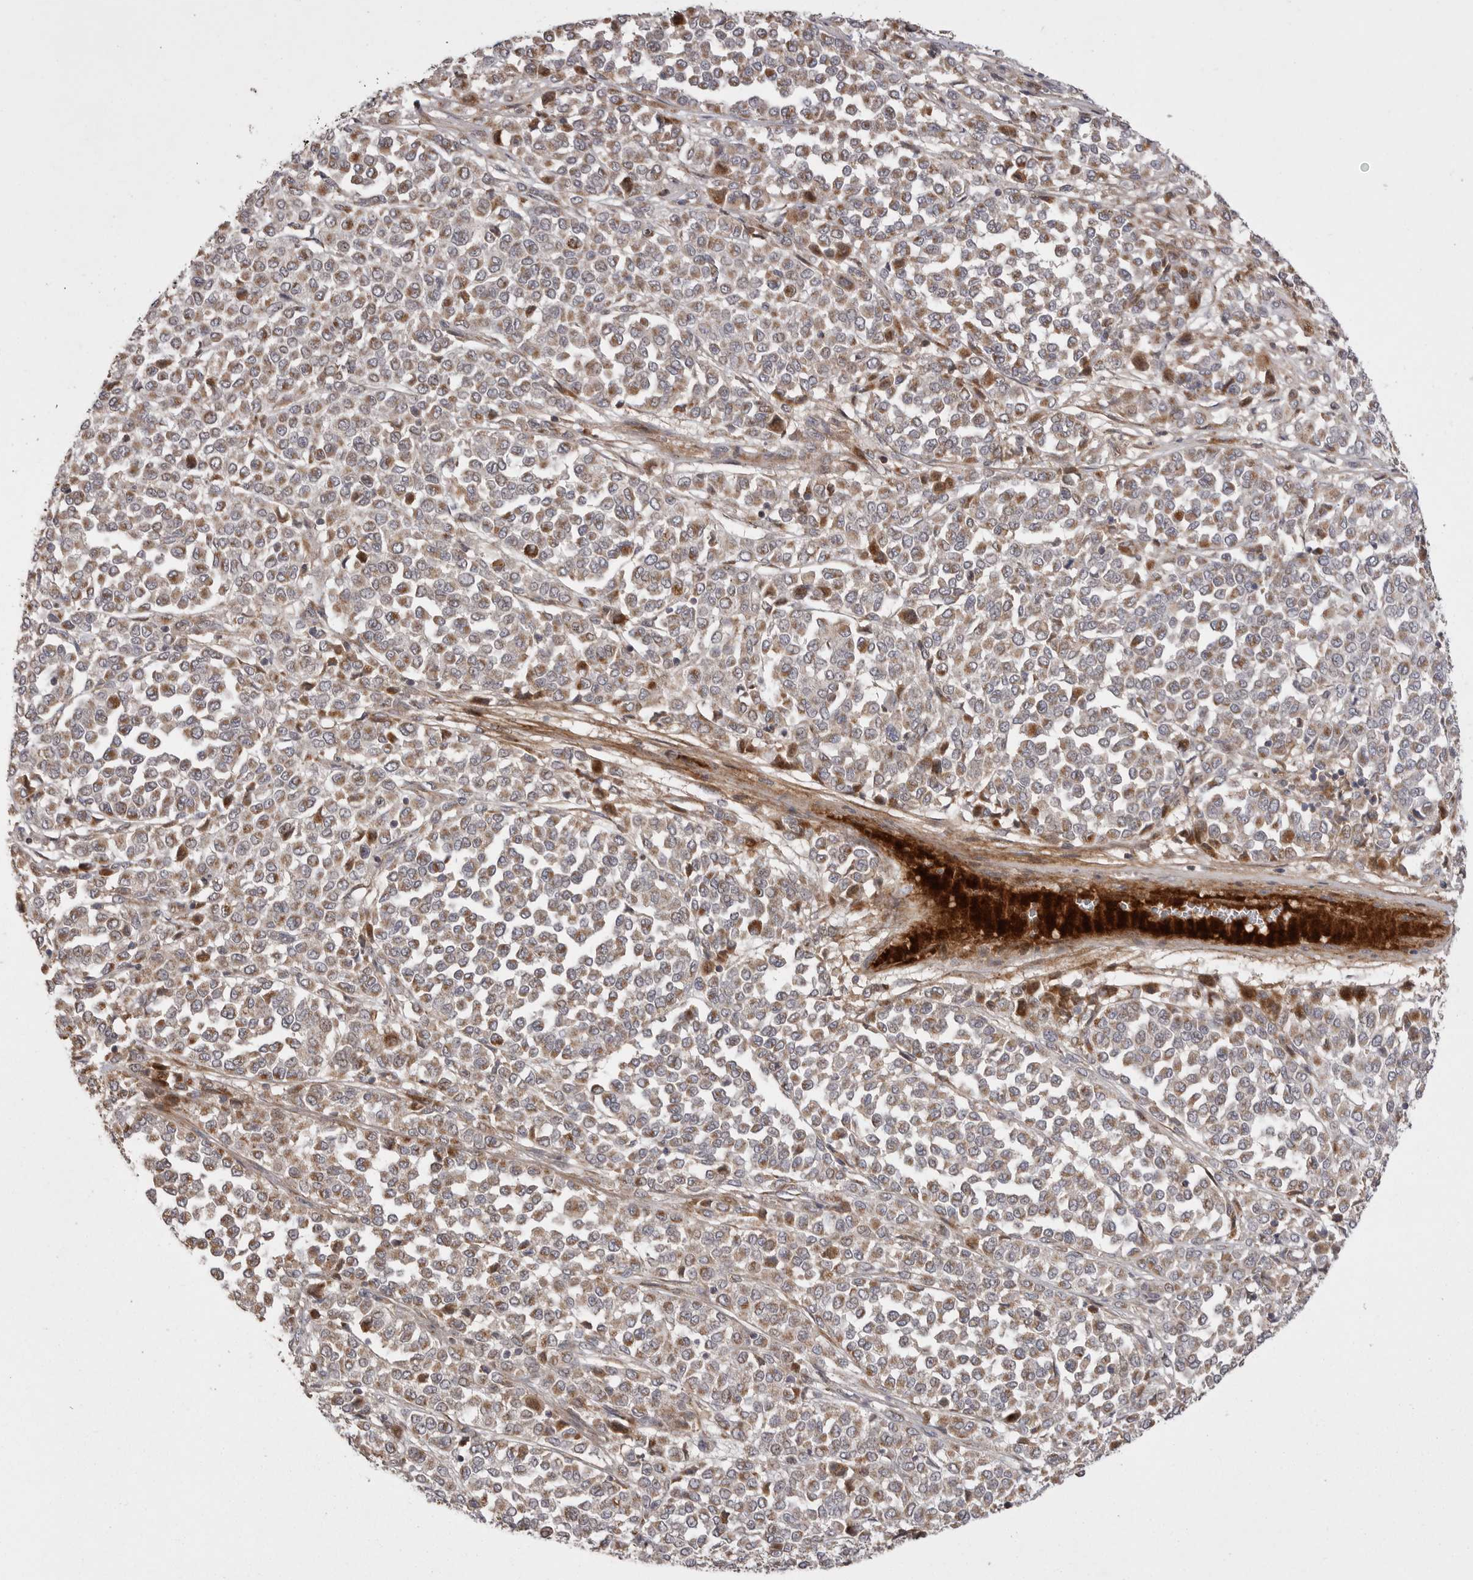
{"staining": {"intensity": "moderate", "quantity": ">75%", "location": "cytoplasmic/membranous"}, "tissue": "melanoma", "cell_type": "Tumor cells", "image_type": "cancer", "snomed": [{"axis": "morphology", "description": "Malignant melanoma, Metastatic site"}, {"axis": "topography", "description": "Pancreas"}], "caption": "An image of human melanoma stained for a protein reveals moderate cytoplasmic/membranous brown staining in tumor cells.", "gene": "KYAT3", "patient": {"sex": "female", "age": 30}}